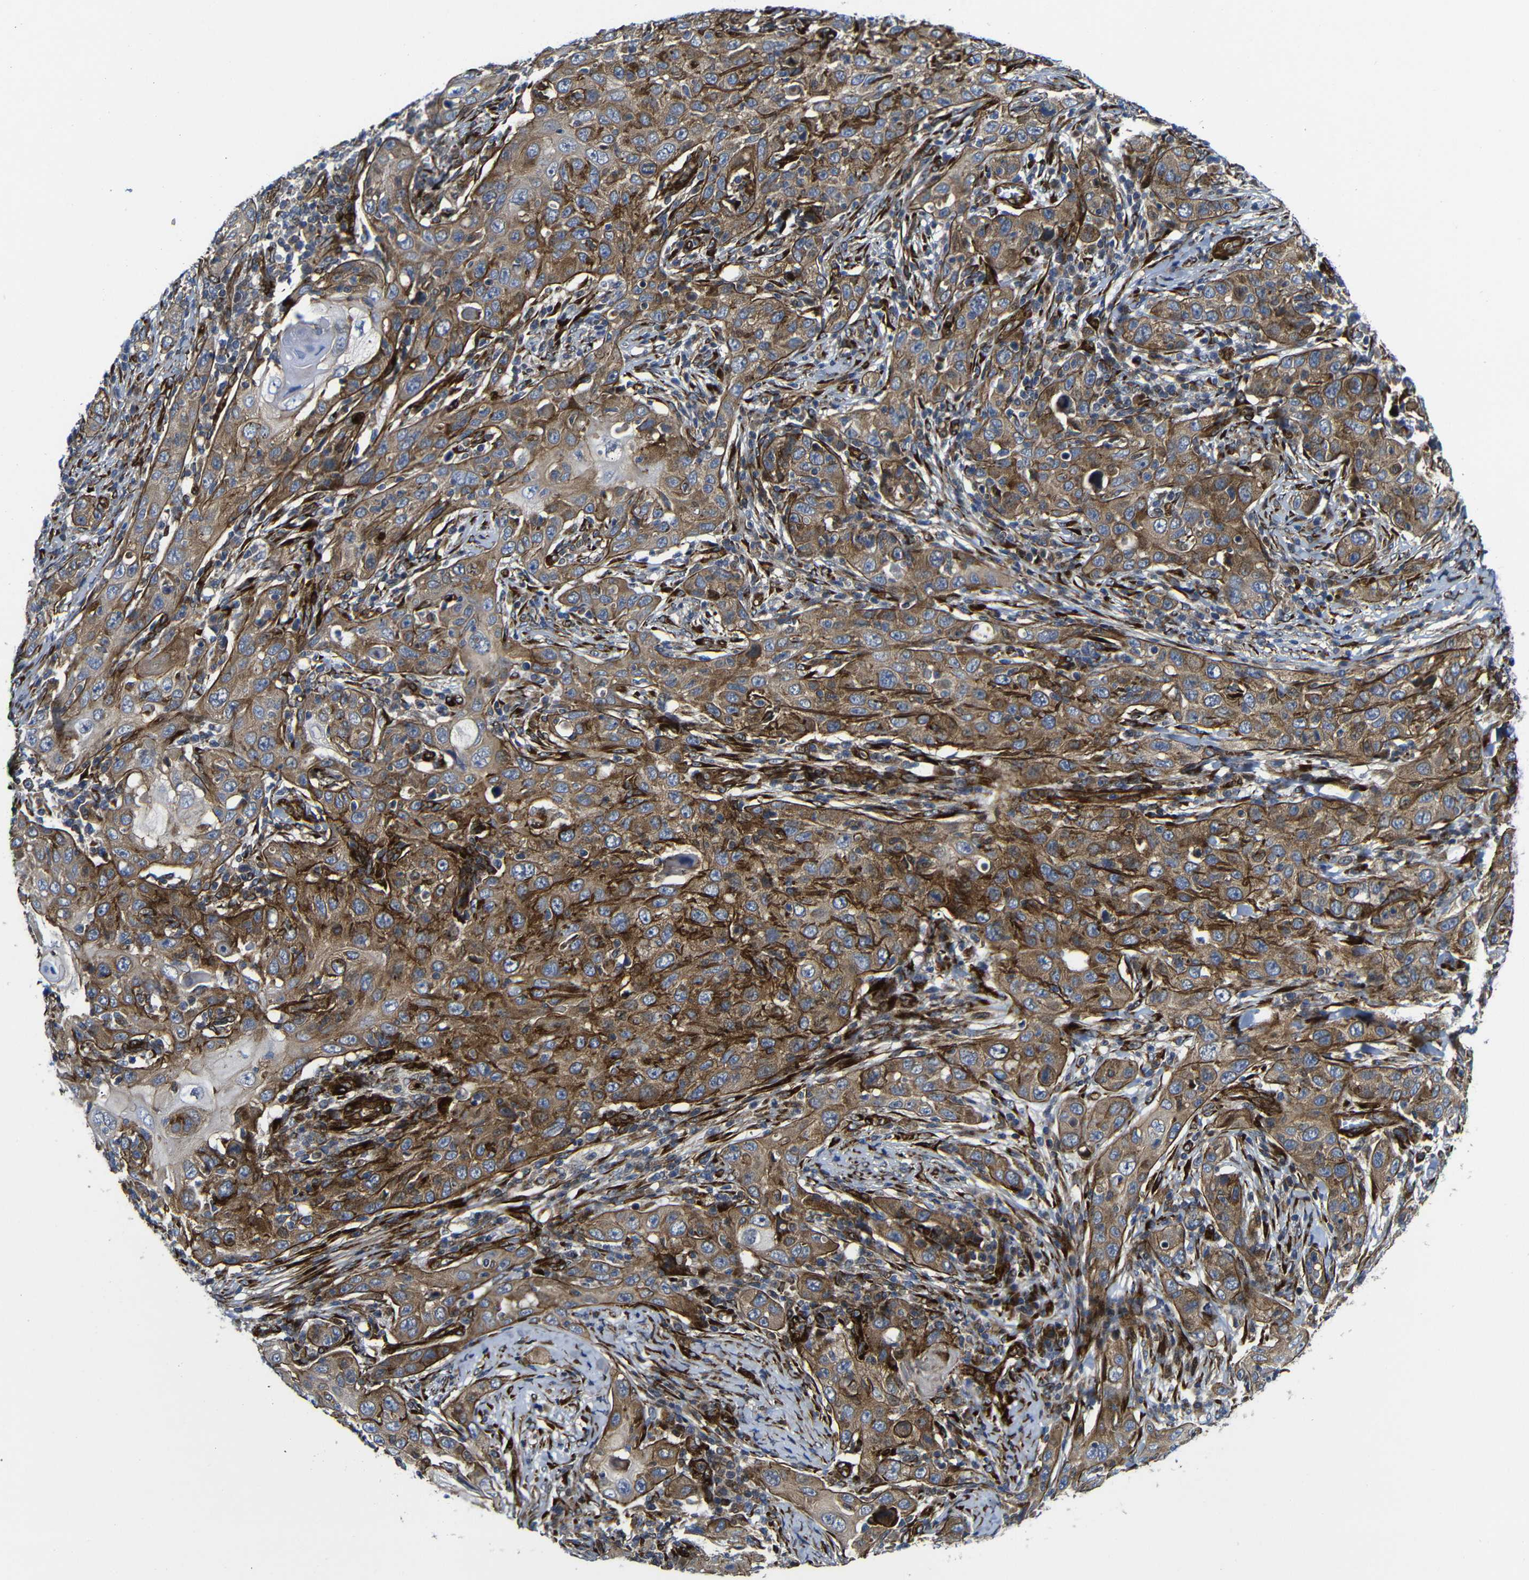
{"staining": {"intensity": "moderate", "quantity": ">75%", "location": "cytoplasmic/membranous"}, "tissue": "skin cancer", "cell_type": "Tumor cells", "image_type": "cancer", "snomed": [{"axis": "morphology", "description": "Squamous cell carcinoma, NOS"}, {"axis": "topography", "description": "Skin"}], "caption": "Human squamous cell carcinoma (skin) stained with a protein marker exhibits moderate staining in tumor cells.", "gene": "PARP14", "patient": {"sex": "female", "age": 88}}